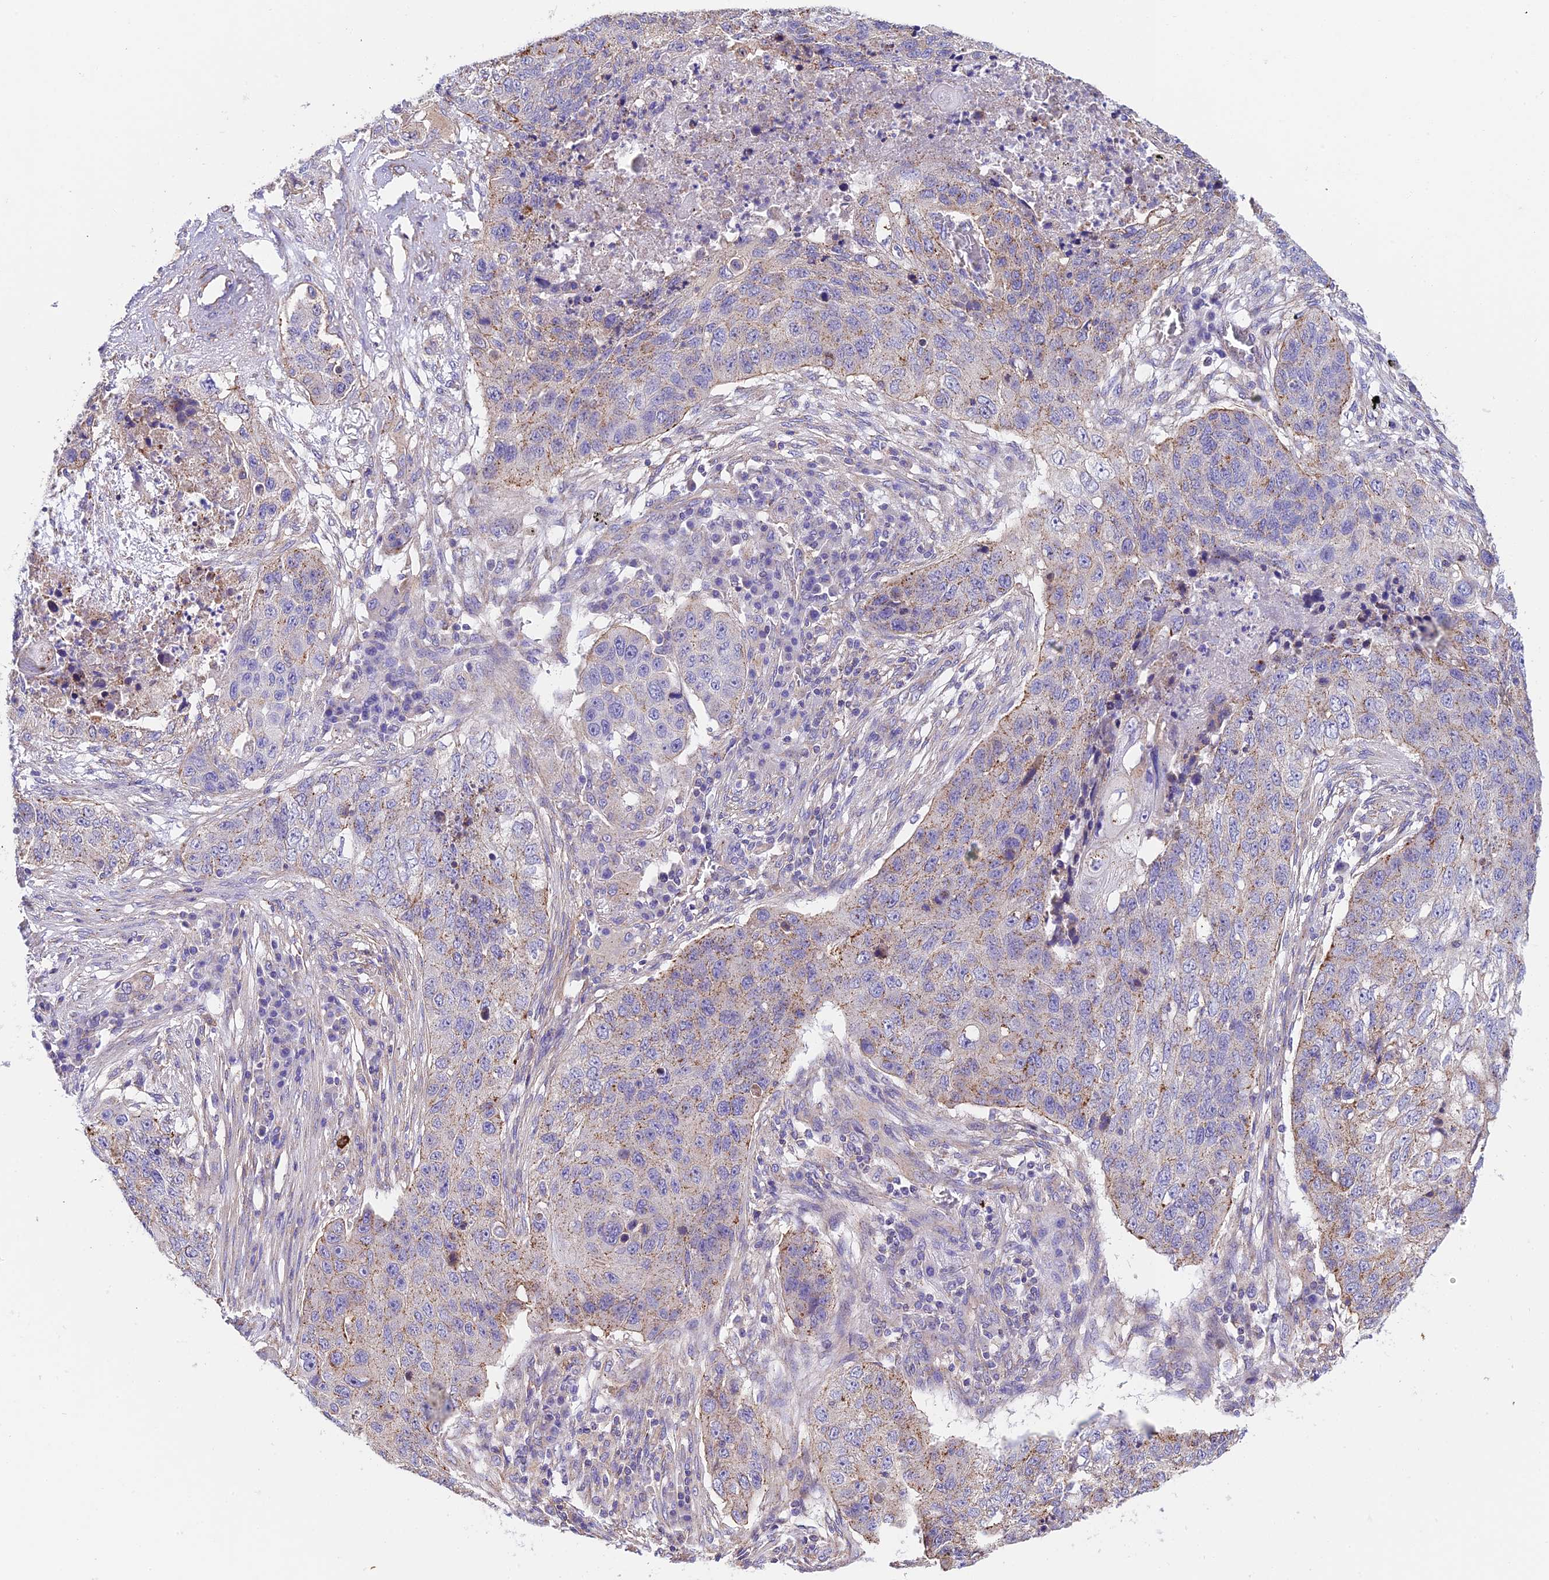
{"staining": {"intensity": "moderate", "quantity": "<25%", "location": "cytoplasmic/membranous"}, "tissue": "lung cancer", "cell_type": "Tumor cells", "image_type": "cancer", "snomed": [{"axis": "morphology", "description": "Squamous cell carcinoma, NOS"}, {"axis": "topography", "description": "Lung"}], "caption": "This histopathology image exhibits immunohistochemistry staining of squamous cell carcinoma (lung), with low moderate cytoplasmic/membranous staining in approximately <25% of tumor cells.", "gene": "QRFP", "patient": {"sex": "female", "age": 63}}